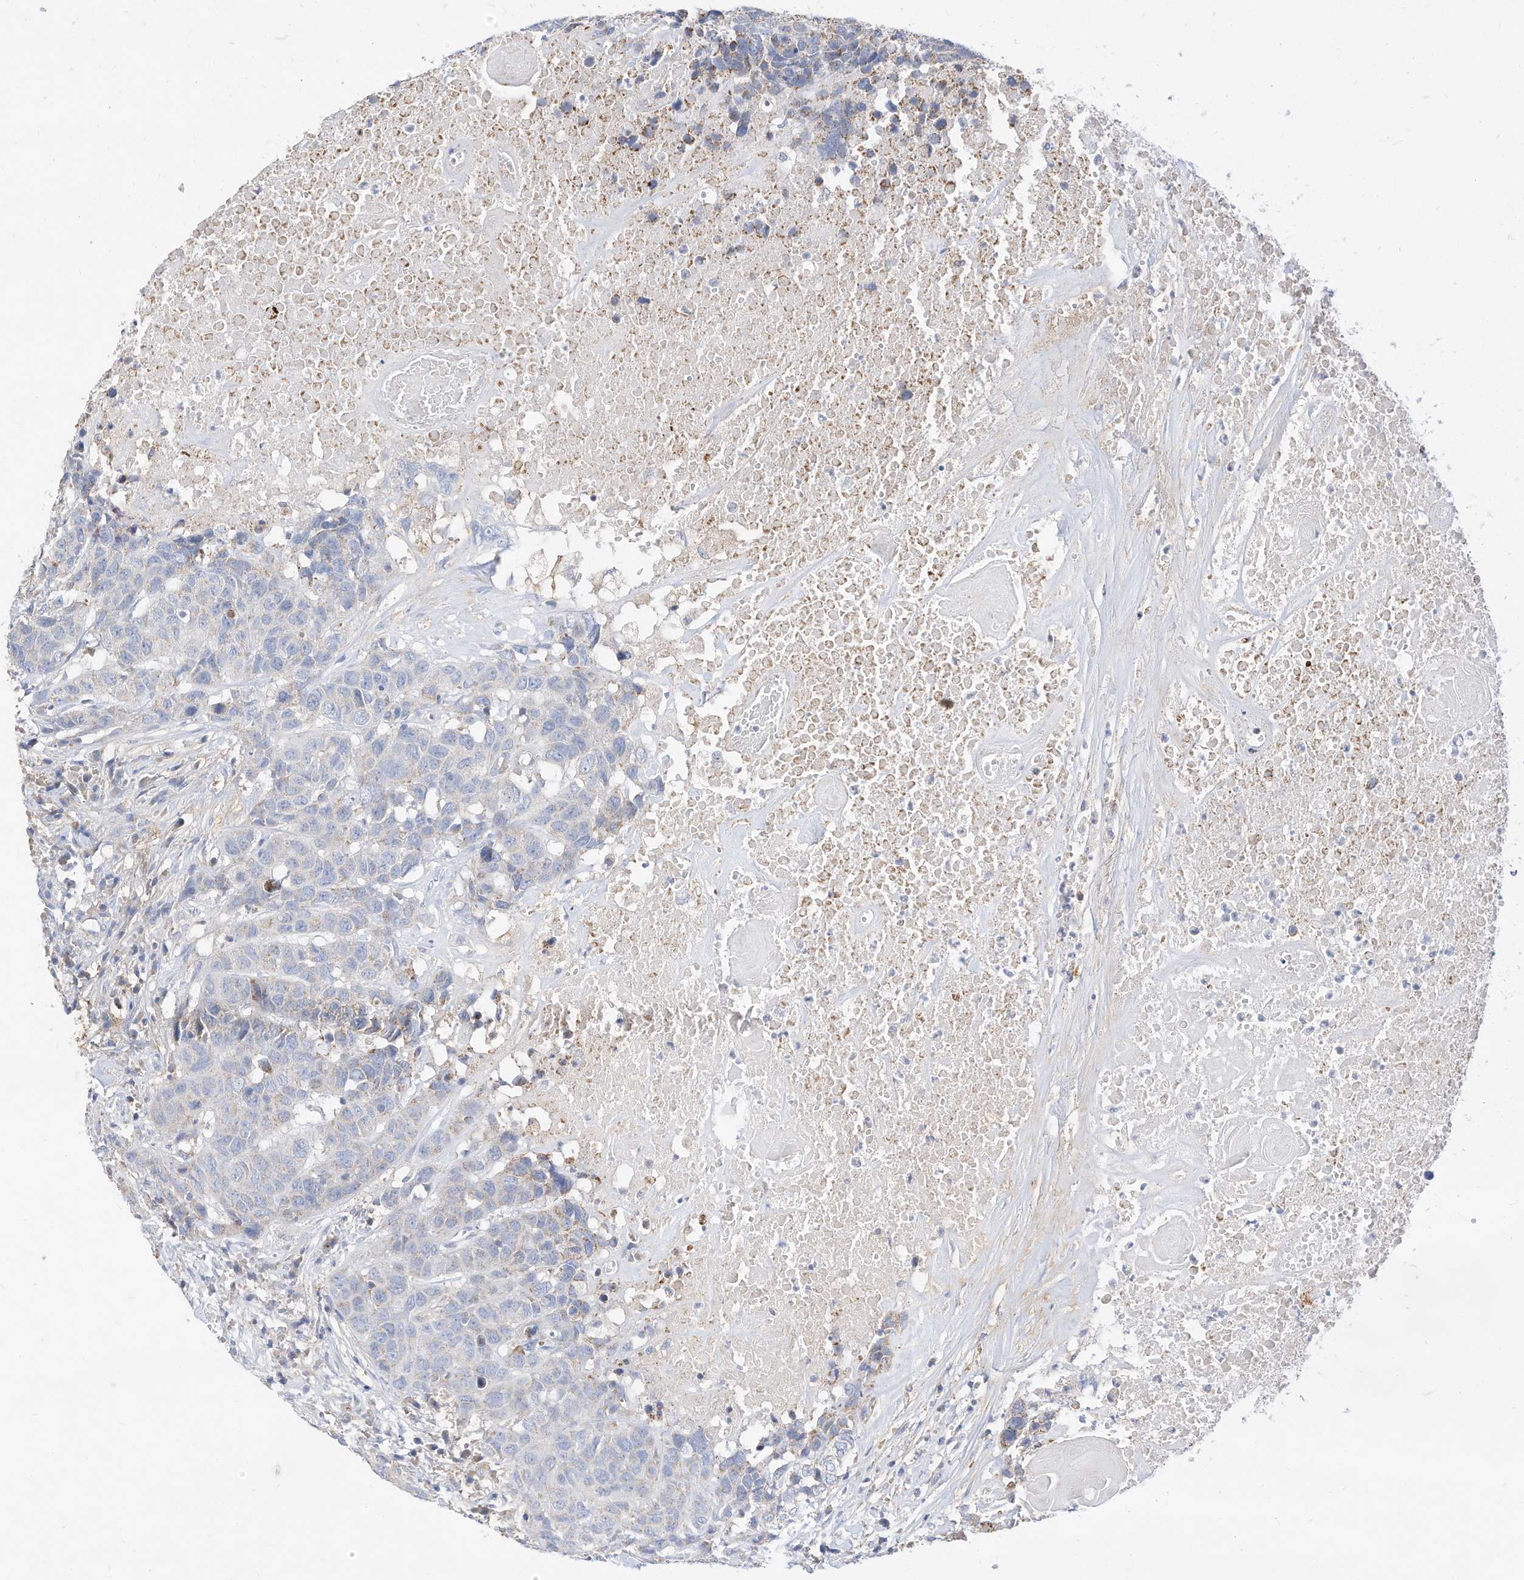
{"staining": {"intensity": "negative", "quantity": "none", "location": "none"}, "tissue": "head and neck cancer", "cell_type": "Tumor cells", "image_type": "cancer", "snomed": [{"axis": "morphology", "description": "Squamous cell carcinoma, NOS"}, {"axis": "topography", "description": "Head-Neck"}], "caption": "A photomicrograph of head and neck squamous cell carcinoma stained for a protein reveals no brown staining in tumor cells.", "gene": "RHOH", "patient": {"sex": "male", "age": 66}}